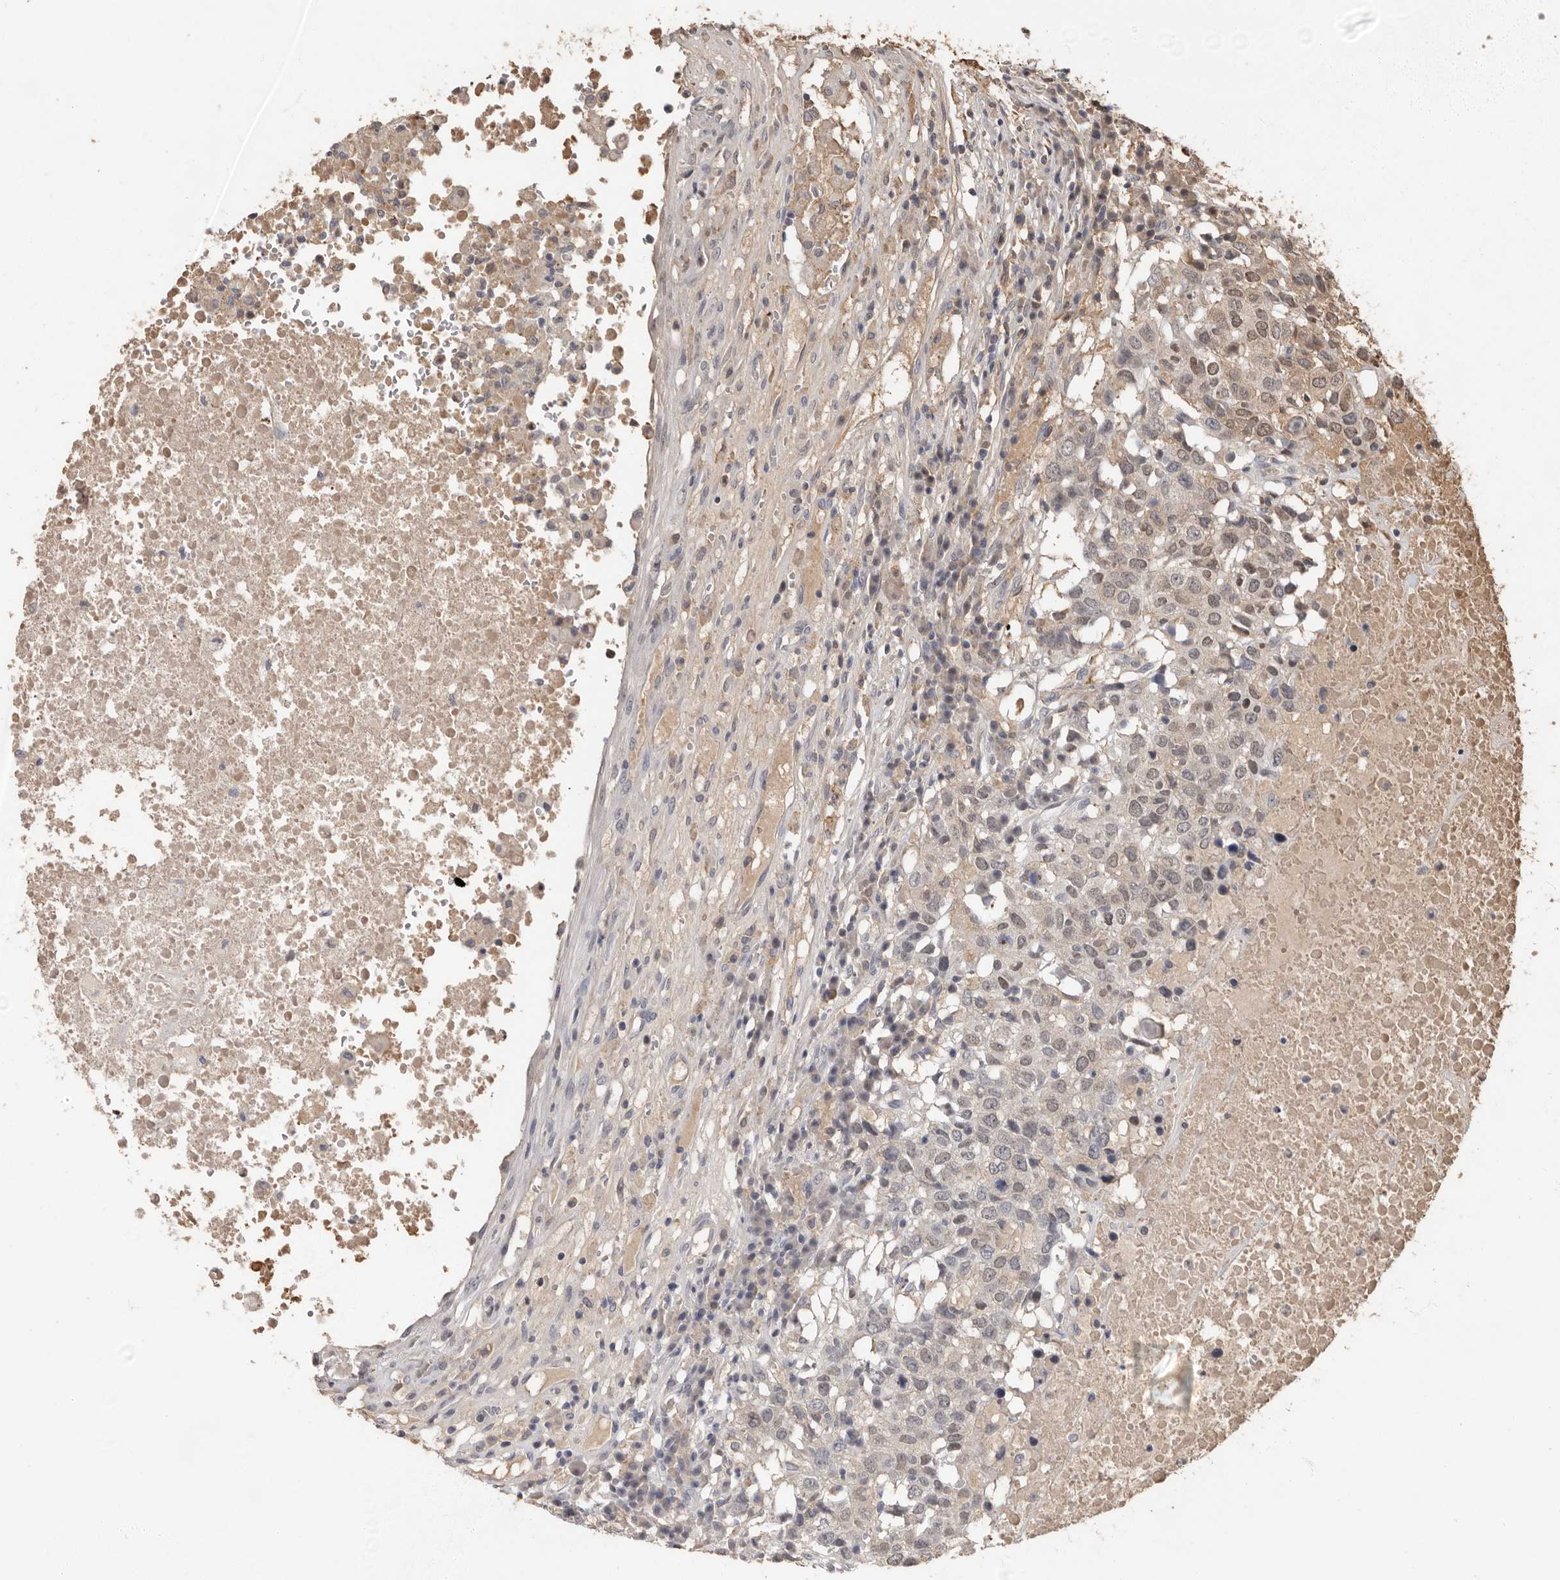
{"staining": {"intensity": "weak", "quantity": "<25%", "location": "cytoplasmic/membranous,nuclear"}, "tissue": "head and neck cancer", "cell_type": "Tumor cells", "image_type": "cancer", "snomed": [{"axis": "morphology", "description": "Squamous cell carcinoma, NOS"}, {"axis": "topography", "description": "Head-Neck"}], "caption": "Protein analysis of head and neck cancer demonstrates no significant staining in tumor cells.", "gene": "LRGUK", "patient": {"sex": "male", "age": 66}}